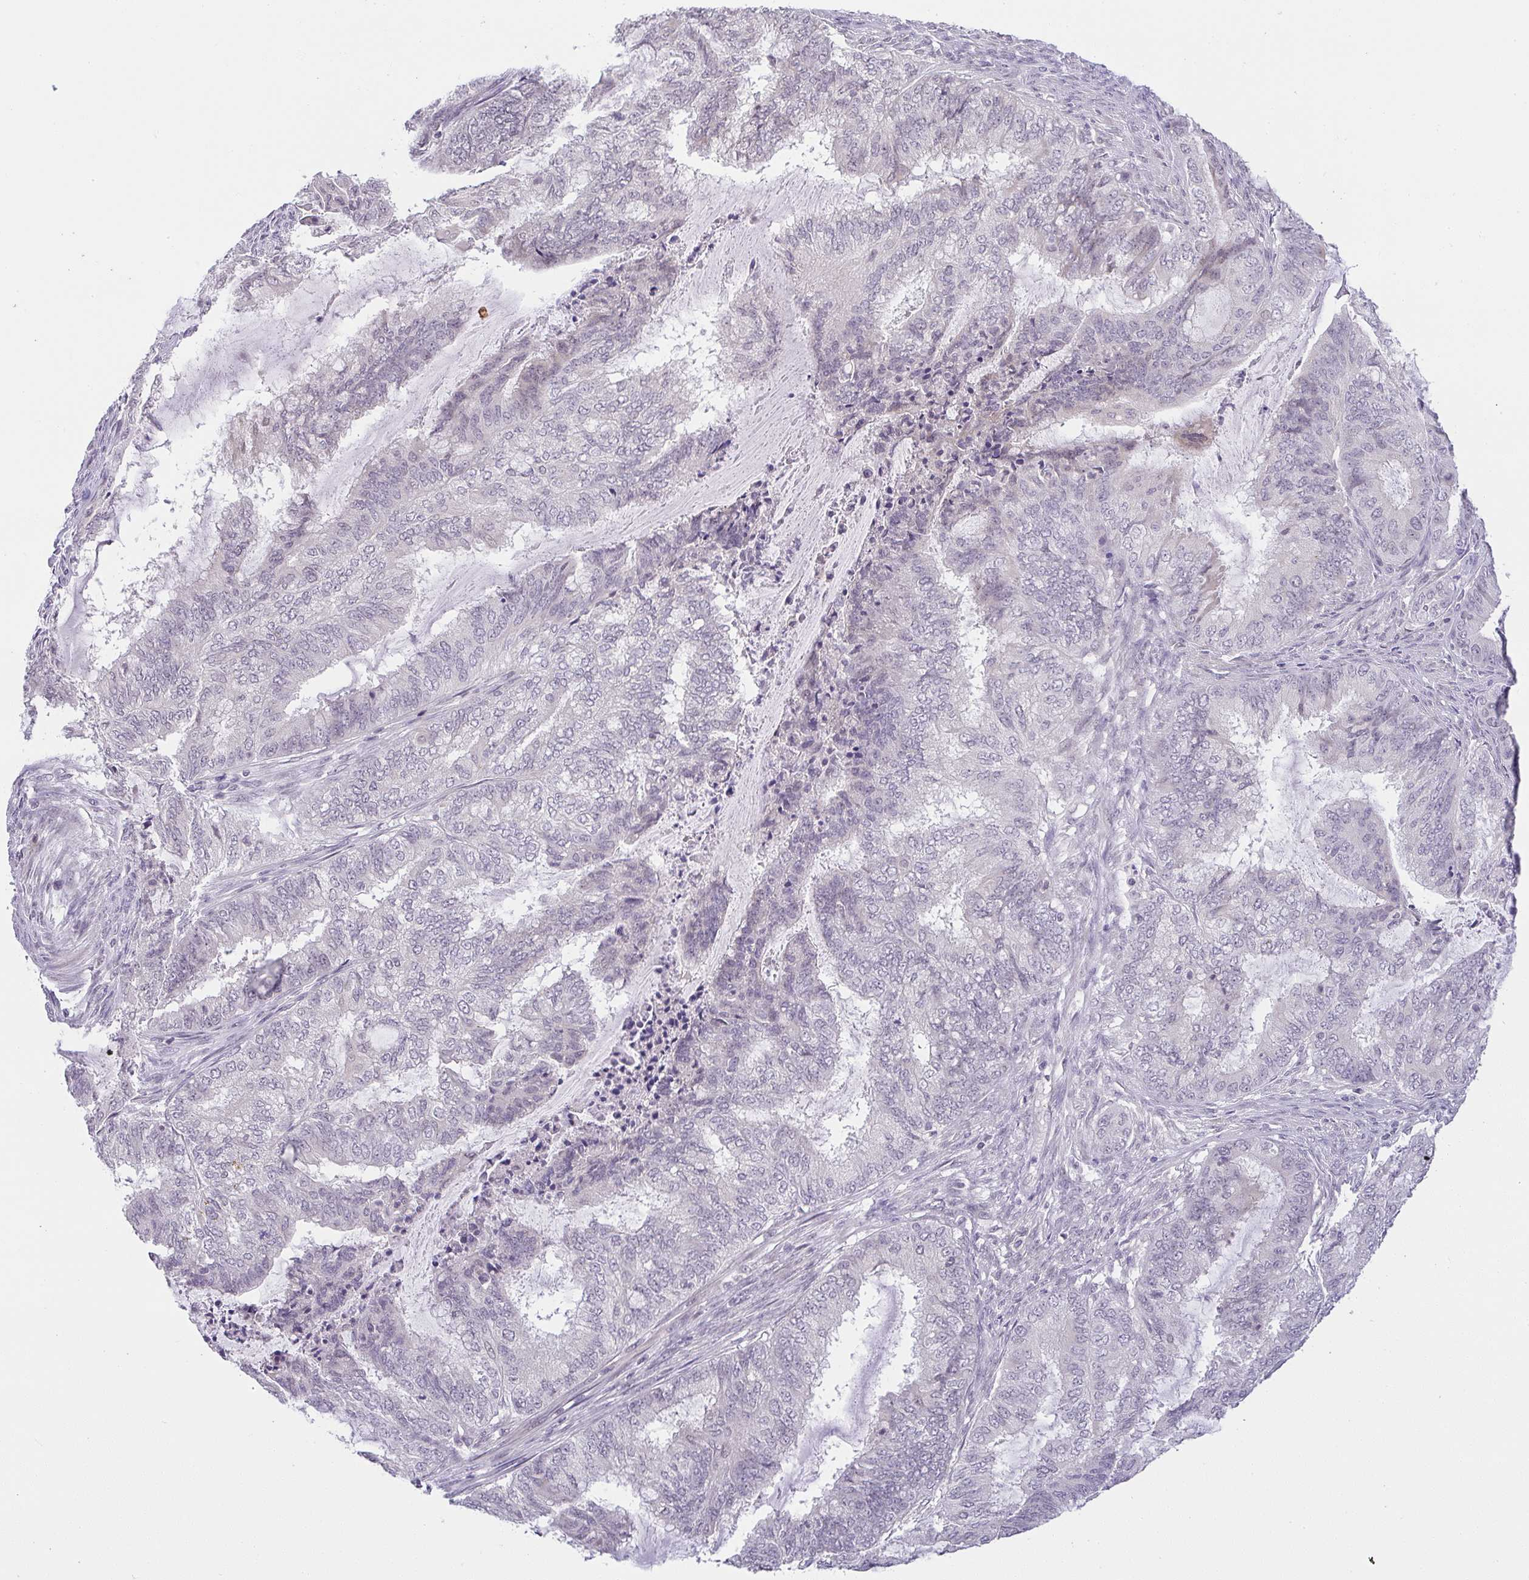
{"staining": {"intensity": "negative", "quantity": "none", "location": "none"}, "tissue": "endometrial cancer", "cell_type": "Tumor cells", "image_type": "cancer", "snomed": [{"axis": "morphology", "description": "Adenocarcinoma, NOS"}, {"axis": "topography", "description": "Endometrium"}], "caption": "Immunohistochemistry of adenocarcinoma (endometrial) displays no expression in tumor cells. The staining was performed using DAB (3,3'-diaminobenzidine) to visualize the protein expression in brown, while the nuclei were stained in blue with hematoxylin (Magnification: 20x).", "gene": "CACNA1S", "patient": {"sex": "female", "age": 51}}